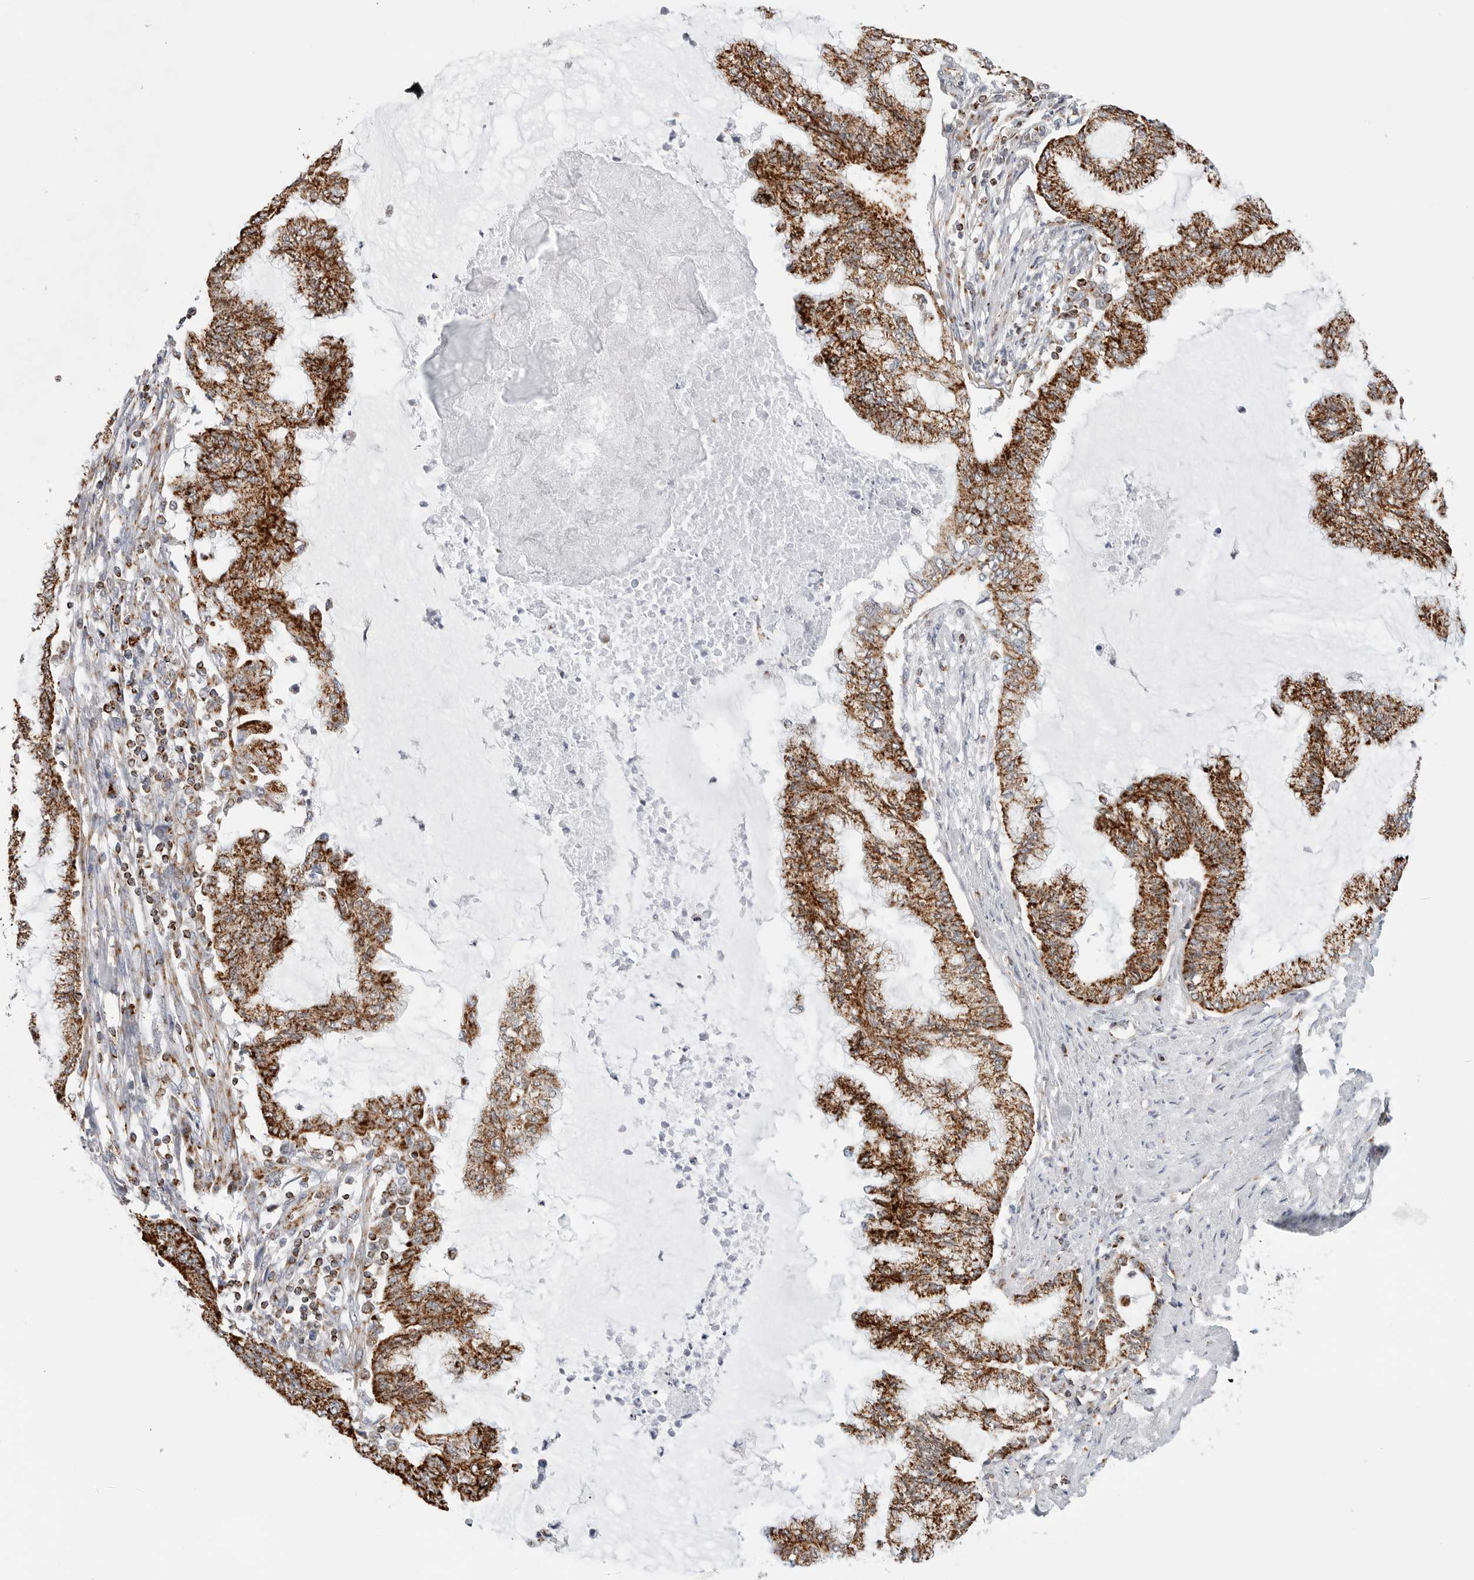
{"staining": {"intensity": "strong", "quantity": ">75%", "location": "cytoplasmic/membranous"}, "tissue": "endometrial cancer", "cell_type": "Tumor cells", "image_type": "cancer", "snomed": [{"axis": "morphology", "description": "Adenocarcinoma, NOS"}, {"axis": "topography", "description": "Endometrium"}], "caption": "Strong cytoplasmic/membranous staining is identified in about >75% of tumor cells in endometrial cancer (adenocarcinoma).", "gene": "ATP5IF1", "patient": {"sex": "female", "age": 86}}